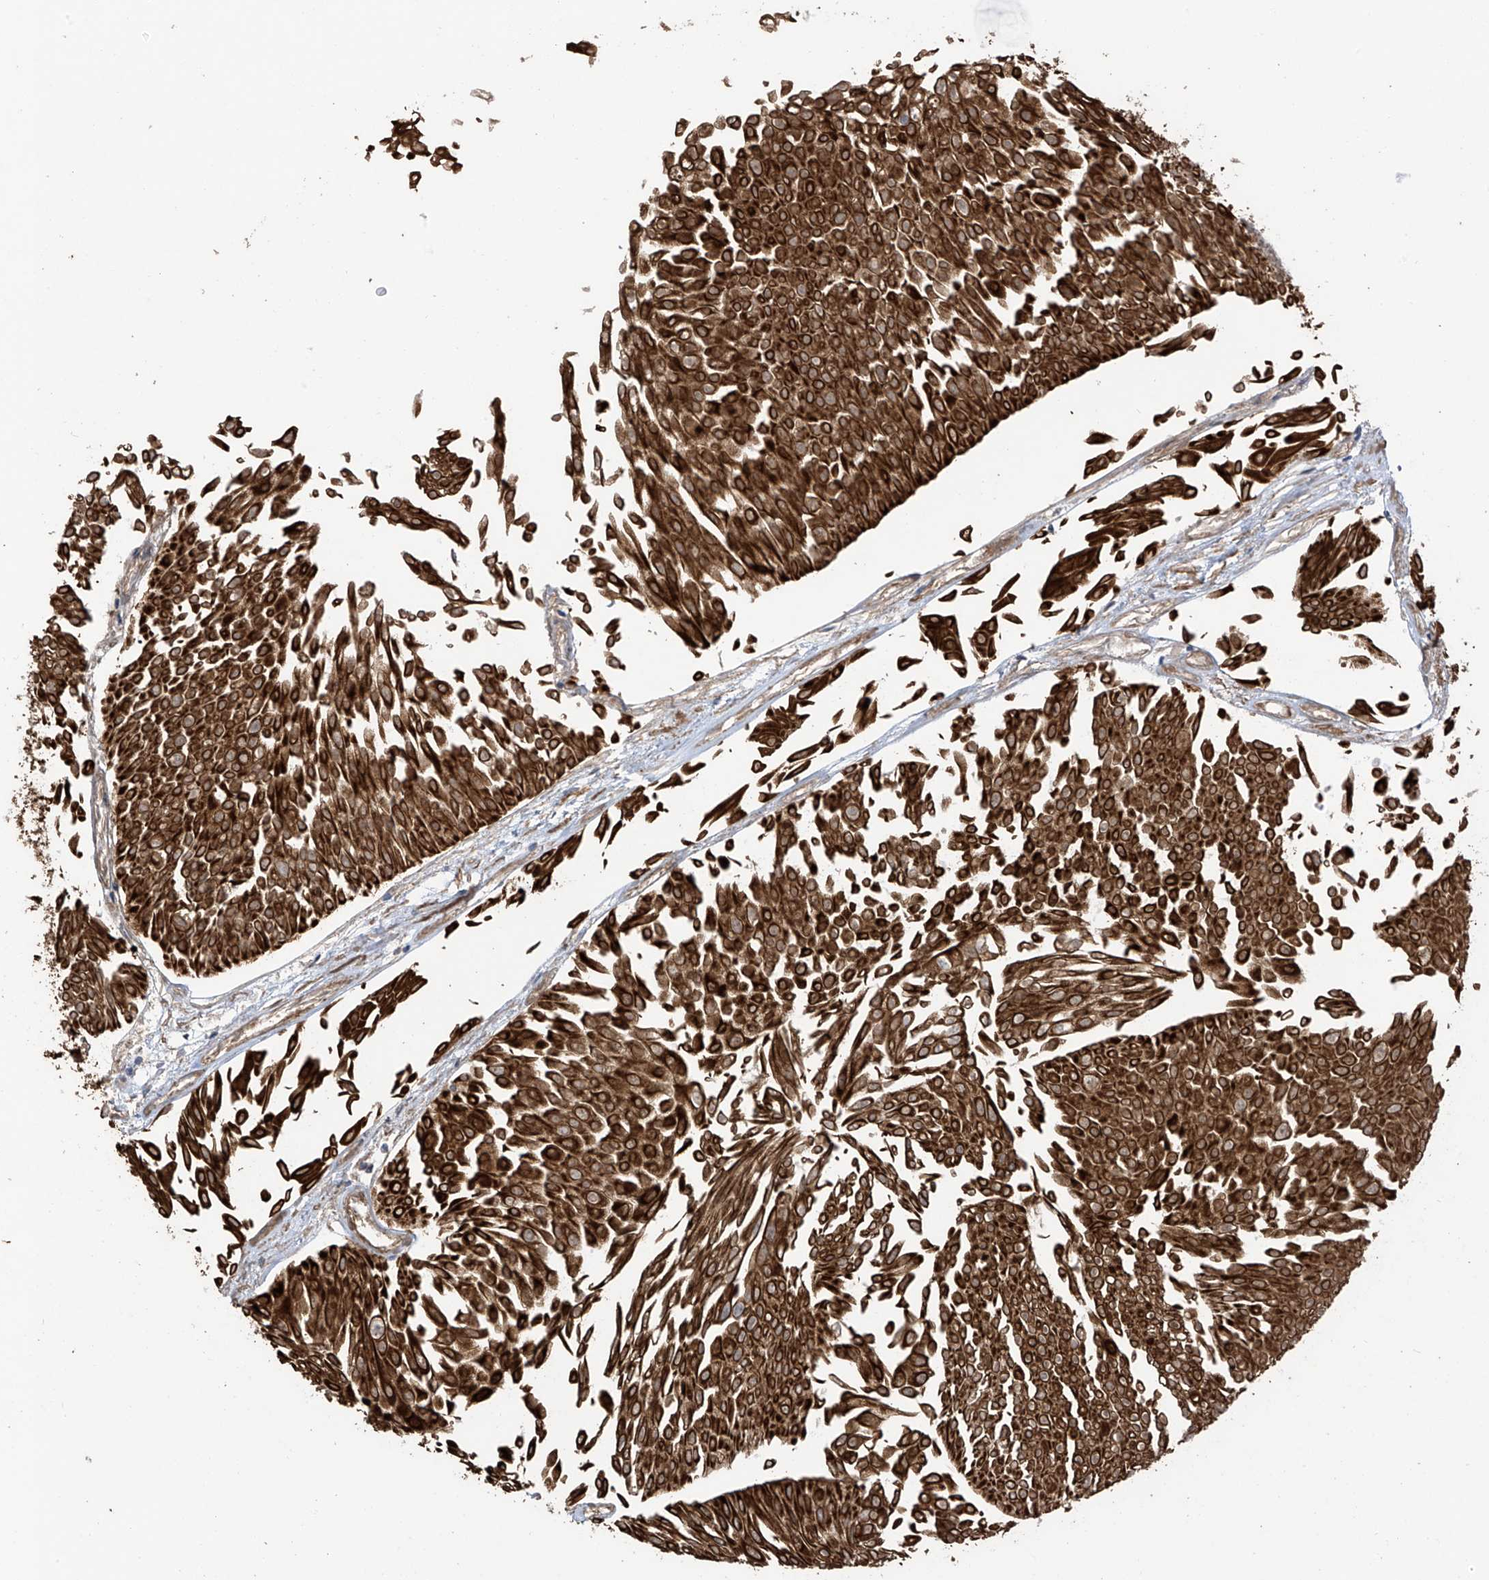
{"staining": {"intensity": "strong", "quantity": ">75%", "location": "cytoplasmic/membranous"}, "tissue": "urothelial cancer", "cell_type": "Tumor cells", "image_type": "cancer", "snomed": [{"axis": "morphology", "description": "Urothelial carcinoma, Low grade"}, {"axis": "topography", "description": "Urinary bladder"}], "caption": "DAB immunohistochemical staining of human urothelial carcinoma (low-grade) demonstrates strong cytoplasmic/membranous protein positivity in about >75% of tumor cells.", "gene": "RPAIN", "patient": {"sex": "male", "age": 67}}